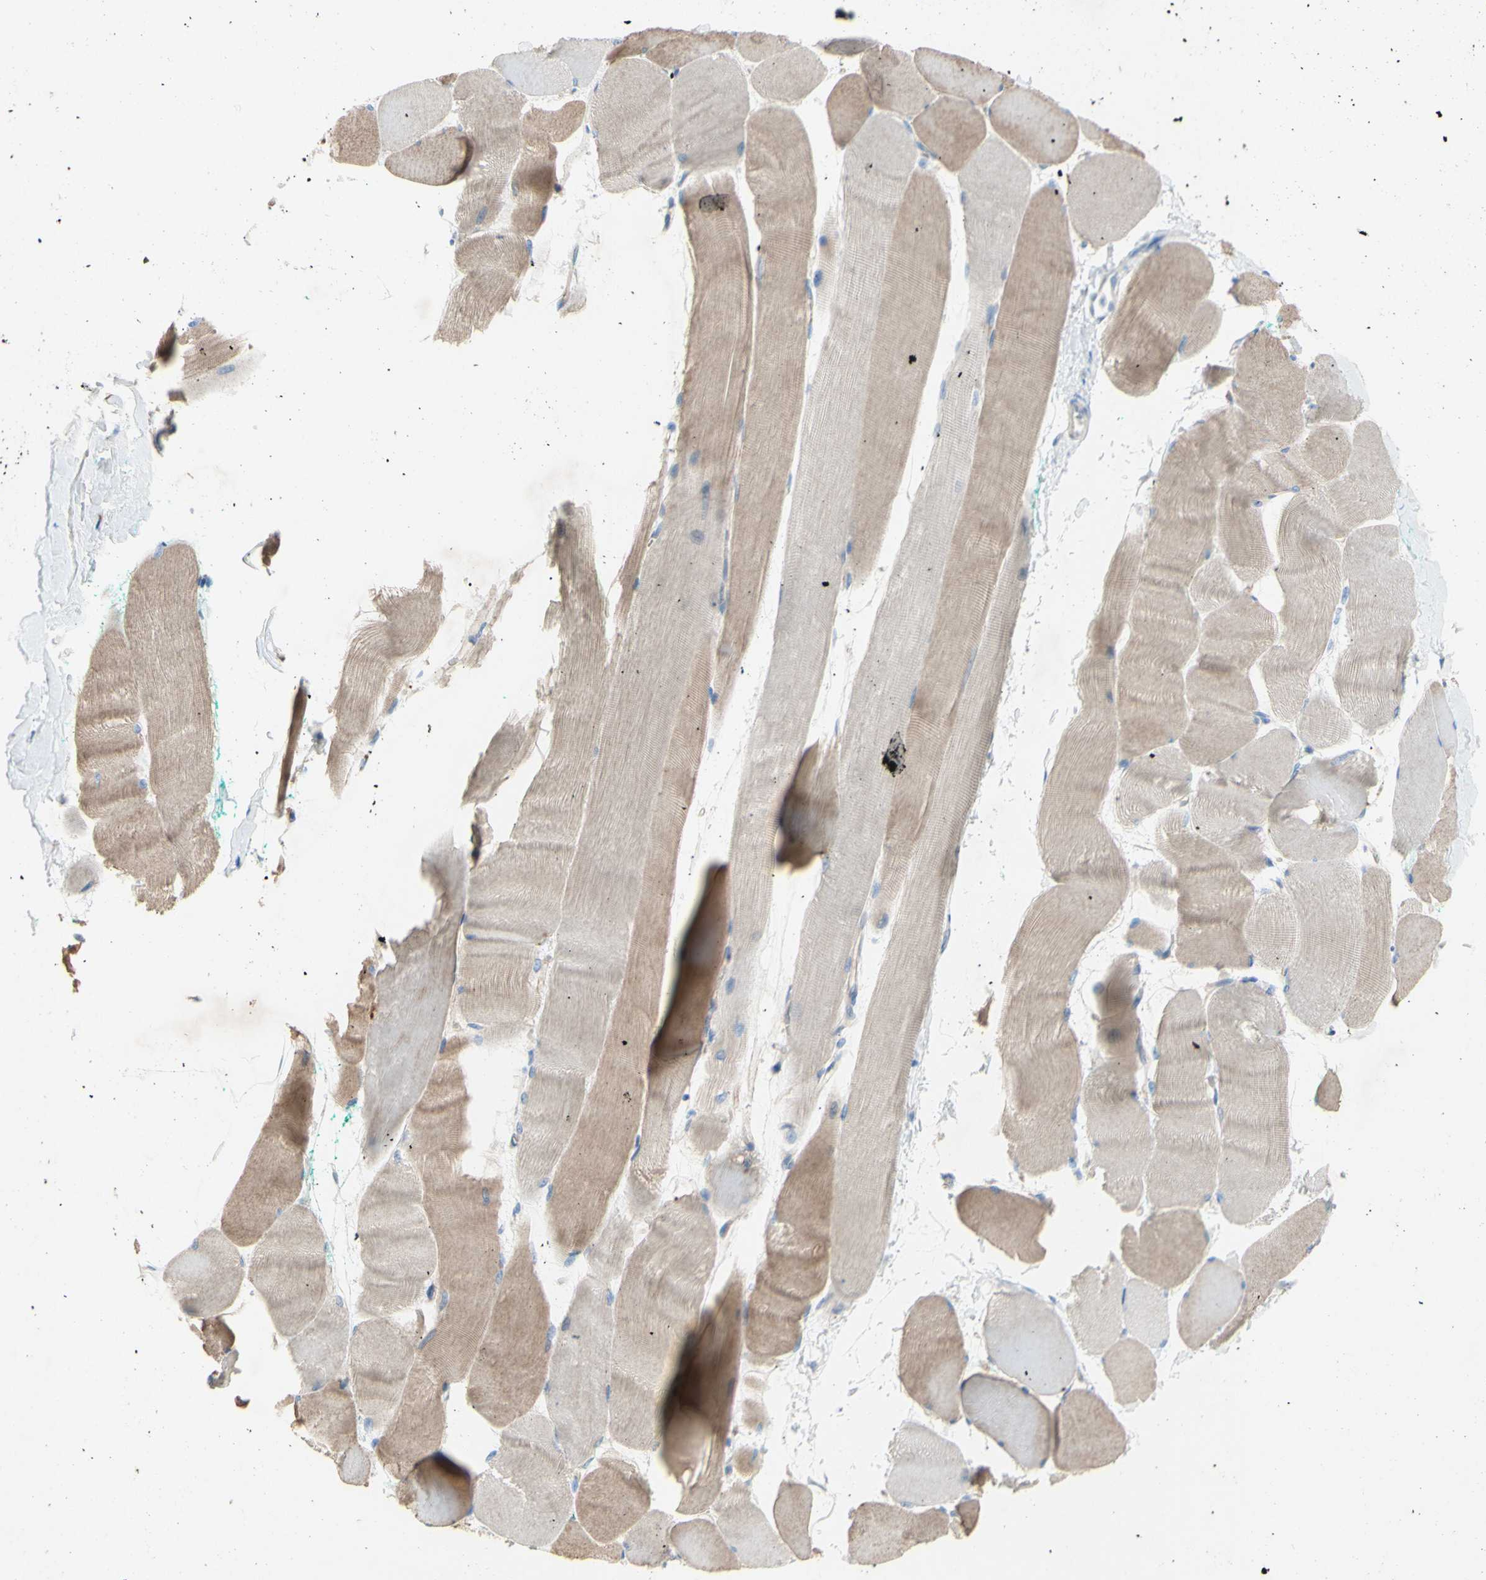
{"staining": {"intensity": "weak", "quantity": ">75%", "location": "cytoplasmic/membranous"}, "tissue": "skeletal muscle", "cell_type": "Myocytes", "image_type": "normal", "snomed": [{"axis": "morphology", "description": "Normal tissue, NOS"}, {"axis": "morphology", "description": "Squamous cell carcinoma, NOS"}, {"axis": "topography", "description": "Skeletal muscle"}], "caption": "Weak cytoplasmic/membranous protein expression is appreciated in approximately >75% of myocytes in skeletal muscle. (Brightfield microscopy of DAB IHC at high magnification).", "gene": "TMIGD2", "patient": {"sex": "male", "age": 51}}